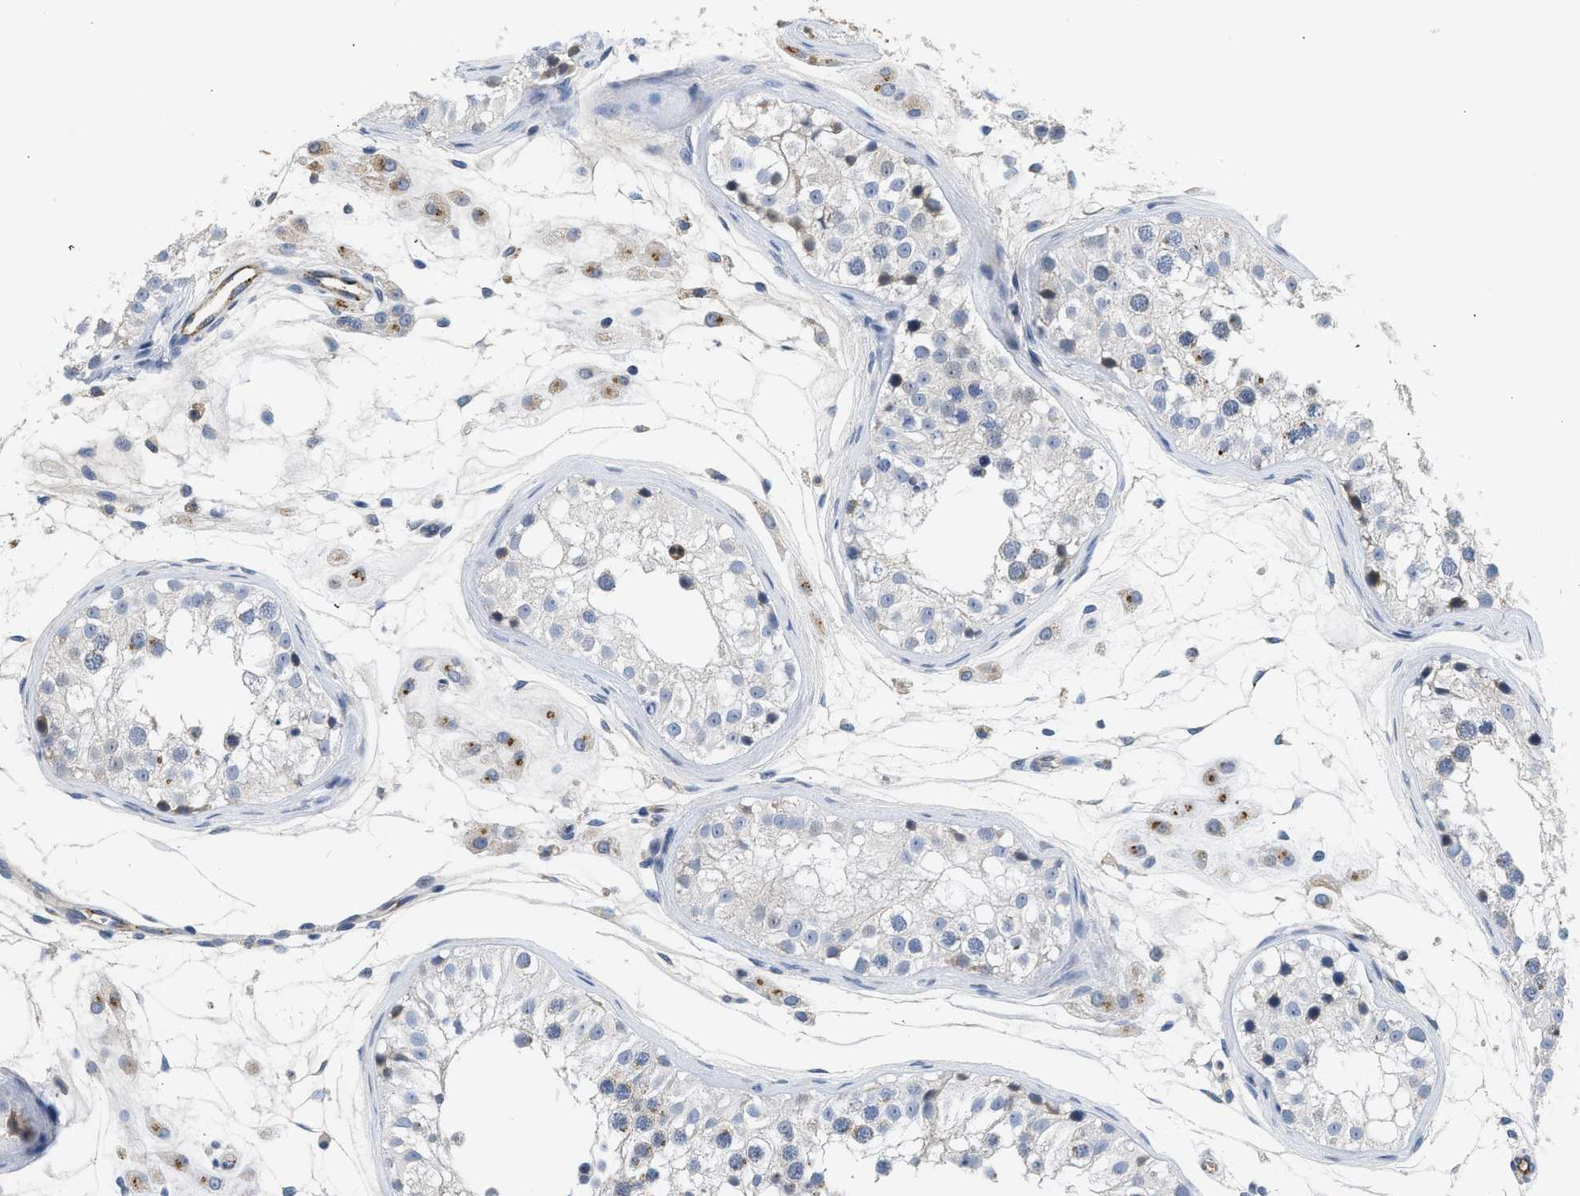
{"staining": {"intensity": "weak", "quantity": "<25%", "location": "cytoplasmic/membranous"}, "tissue": "testis", "cell_type": "Cells in seminiferous ducts", "image_type": "normal", "snomed": [{"axis": "morphology", "description": "Normal tissue, NOS"}, {"axis": "morphology", "description": "Adenocarcinoma, metastatic, NOS"}, {"axis": "topography", "description": "Testis"}], "caption": "High power microscopy micrograph of an immunohistochemistry image of unremarkable testis, revealing no significant staining in cells in seminiferous ducts. (DAB (3,3'-diaminobenzidine) IHC with hematoxylin counter stain).", "gene": "PIM1", "patient": {"sex": "male", "age": 26}}